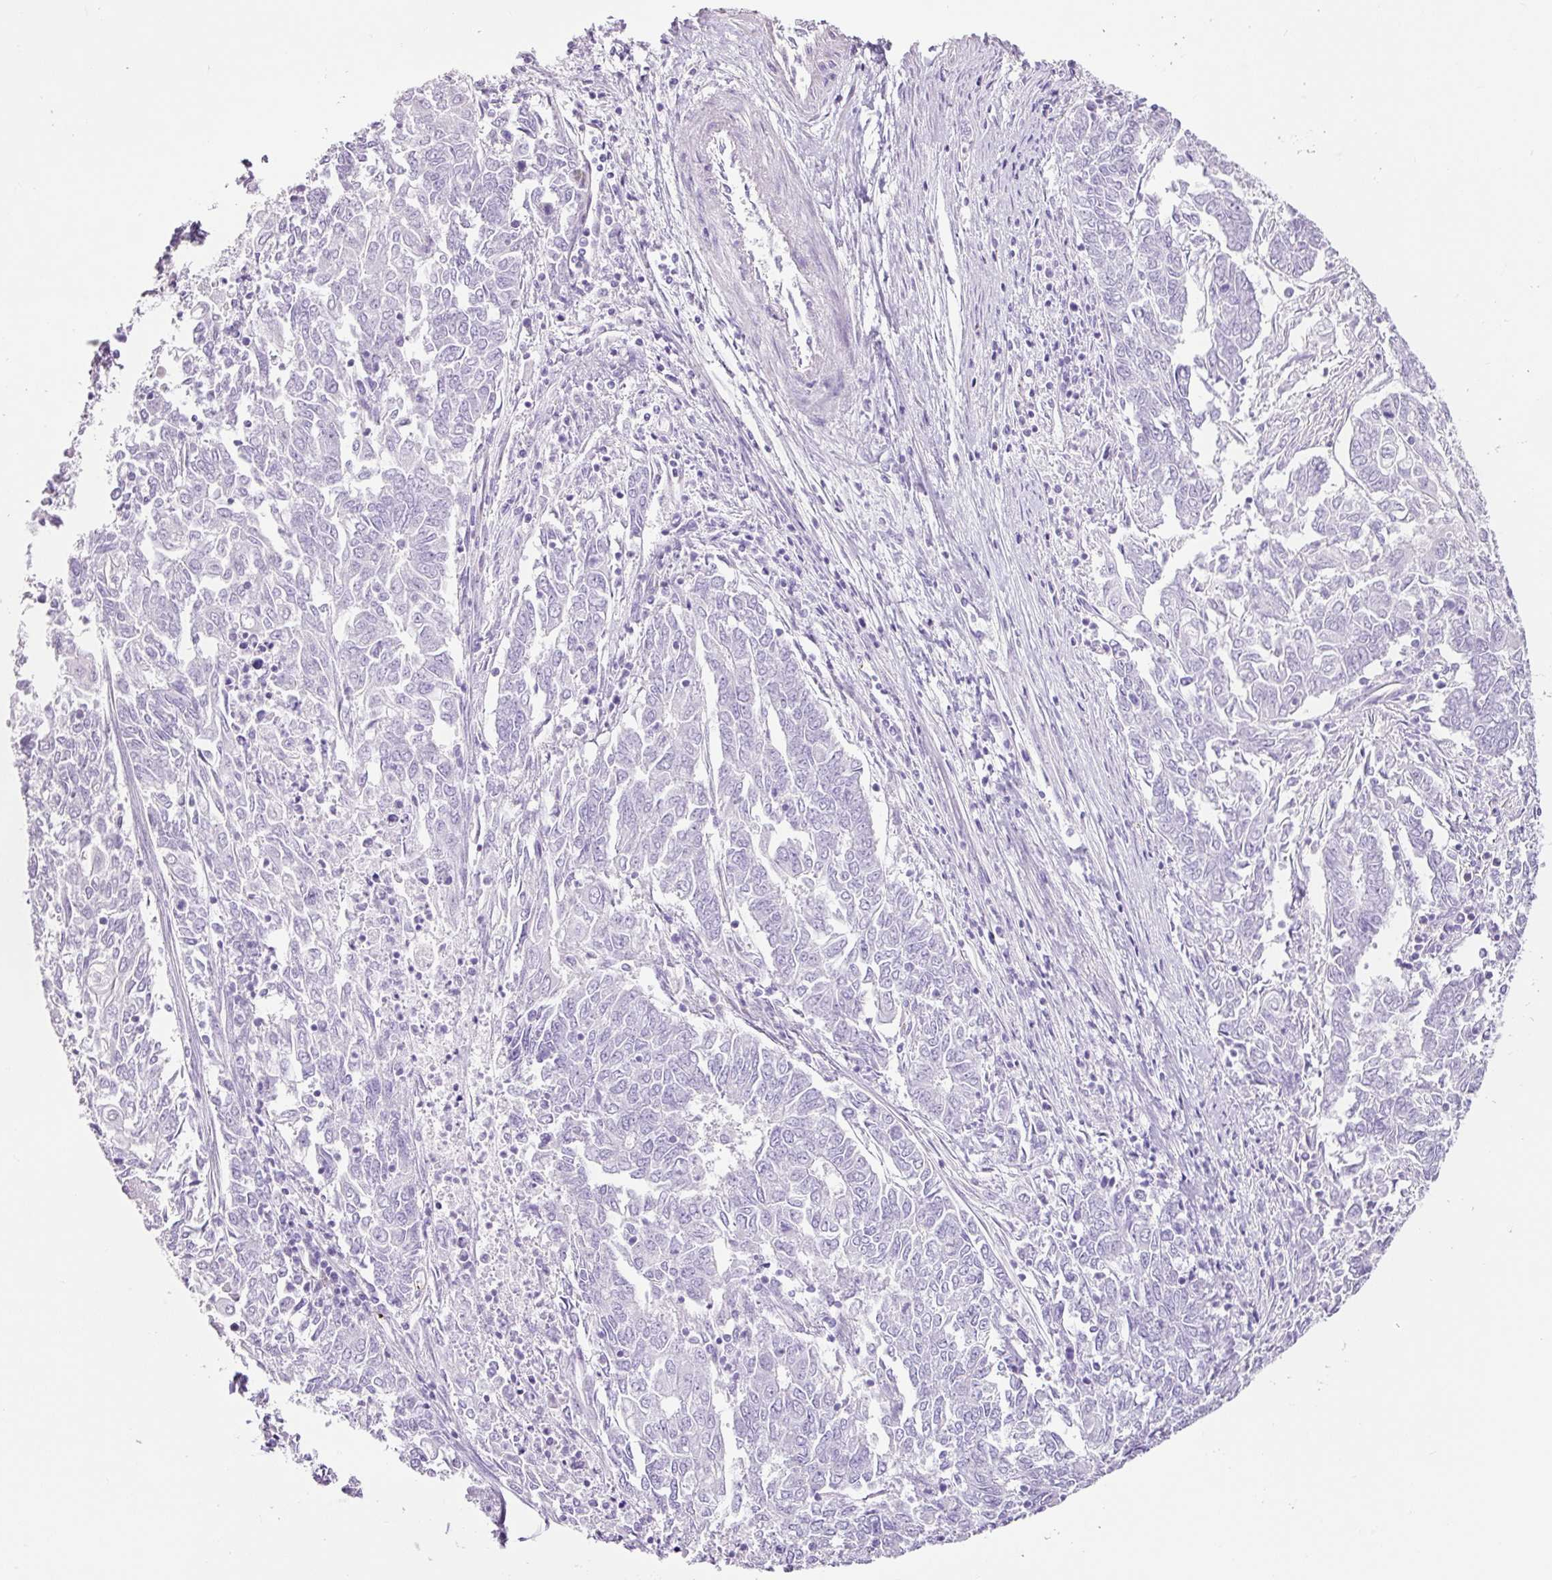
{"staining": {"intensity": "negative", "quantity": "none", "location": "none"}, "tissue": "endometrial cancer", "cell_type": "Tumor cells", "image_type": "cancer", "snomed": [{"axis": "morphology", "description": "Adenocarcinoma, NOS"}, {"axis": "topography", "description": "Endometrium"}], "caption": "IHC of adenocarcinoma (endometrial) shows no staining in tumor cells.", "gene": "ADSS1", "patient": {"sex": "female", "age": 54}}